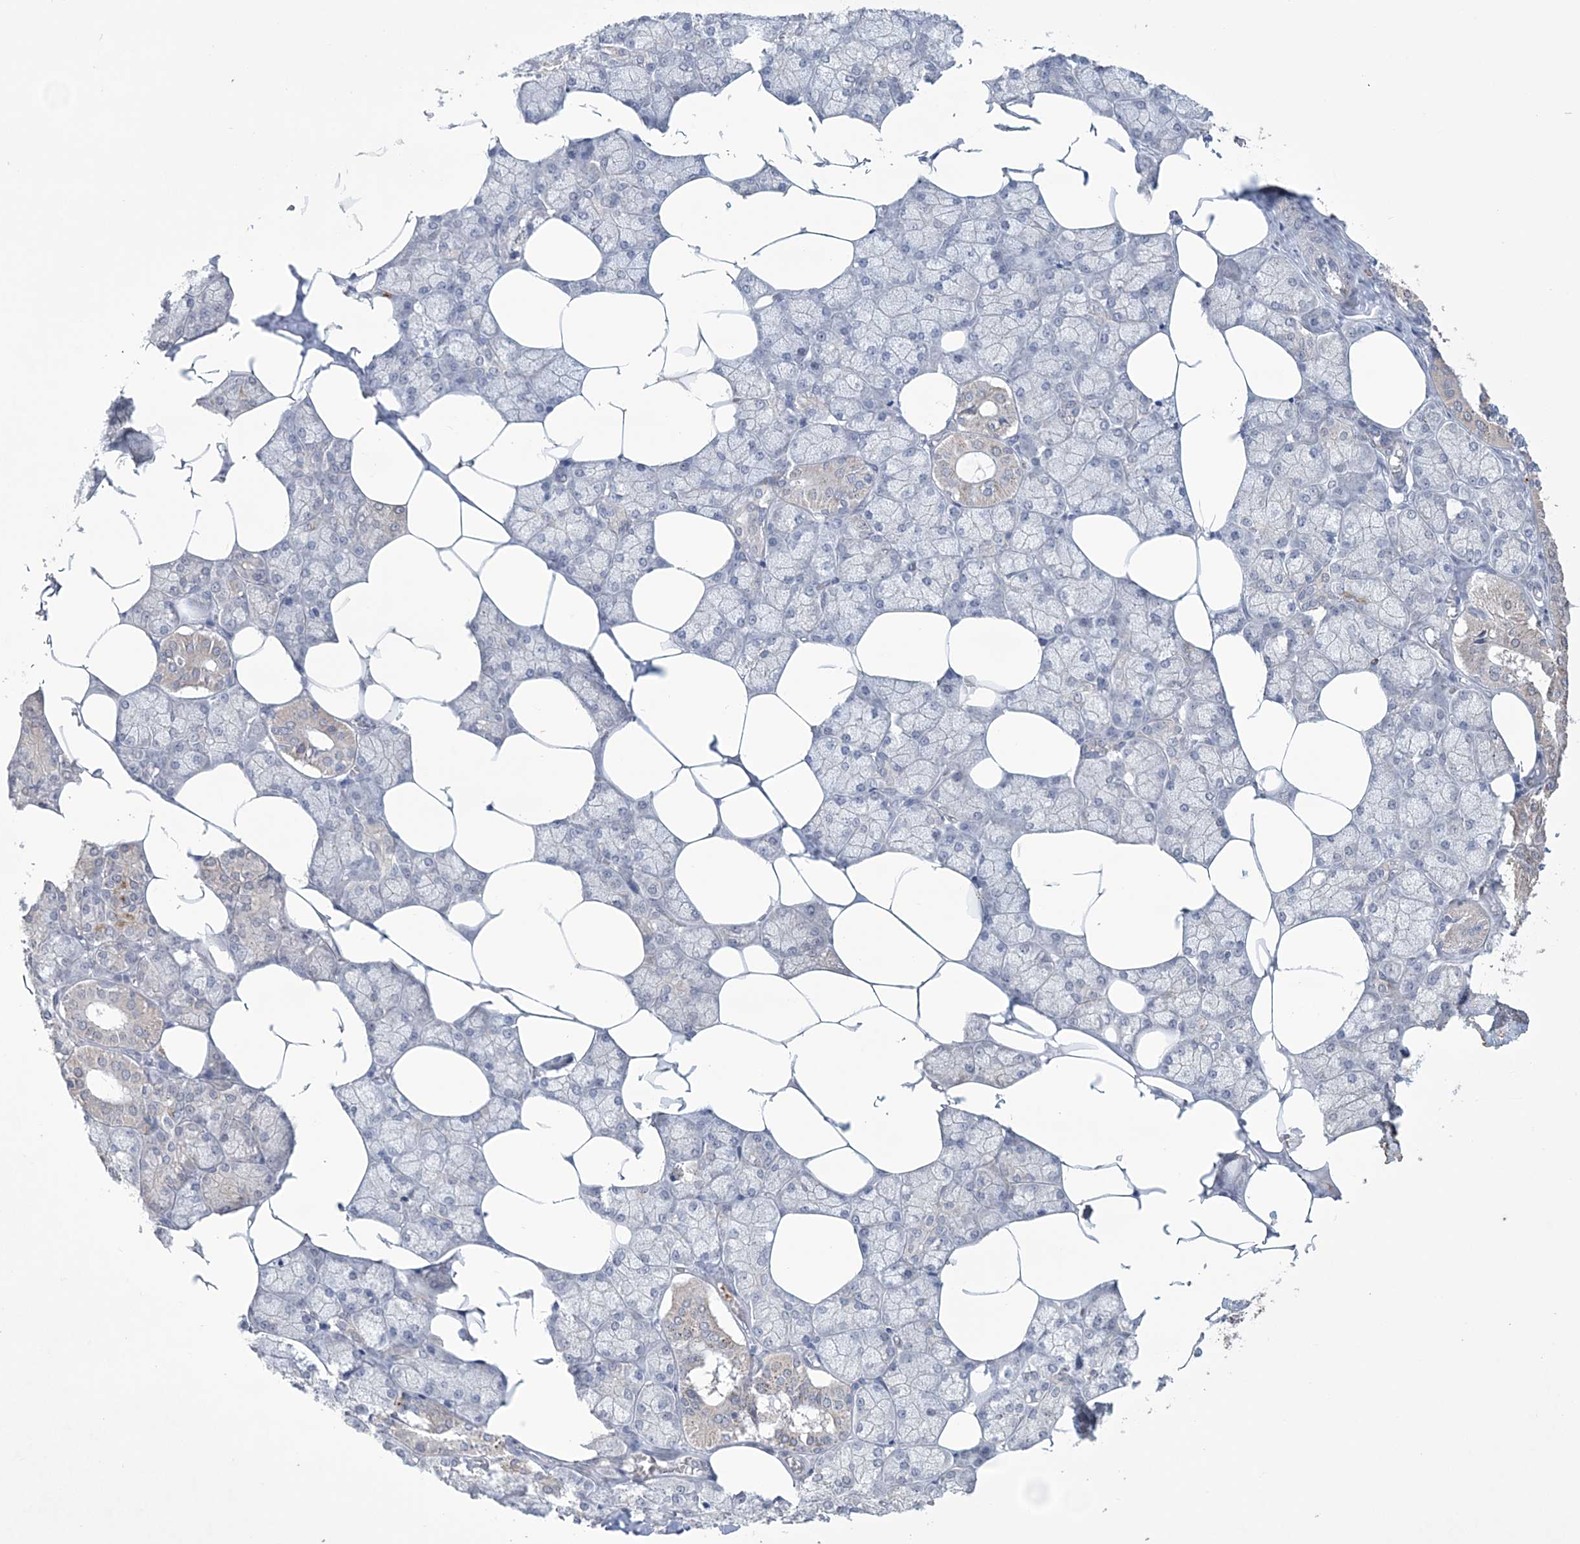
{"staining": {"intensity": "negative", "quantity": "none", "location": "none"}, "tissue": "salivary gland", "cell_type": "Glandular cells", "image_type": "normal", "snomed": [{"axis": "morphology", "description": "Normal tissue, NOS"}, {"axis": "topography", "description": "Salivary gland"}], "caption": "Immunohistochemistry (IHC) of benign salivary gland shows no staining in glandular cells.", "gene": "DPCD", "patient": {"sex": "male", "age": 62}}